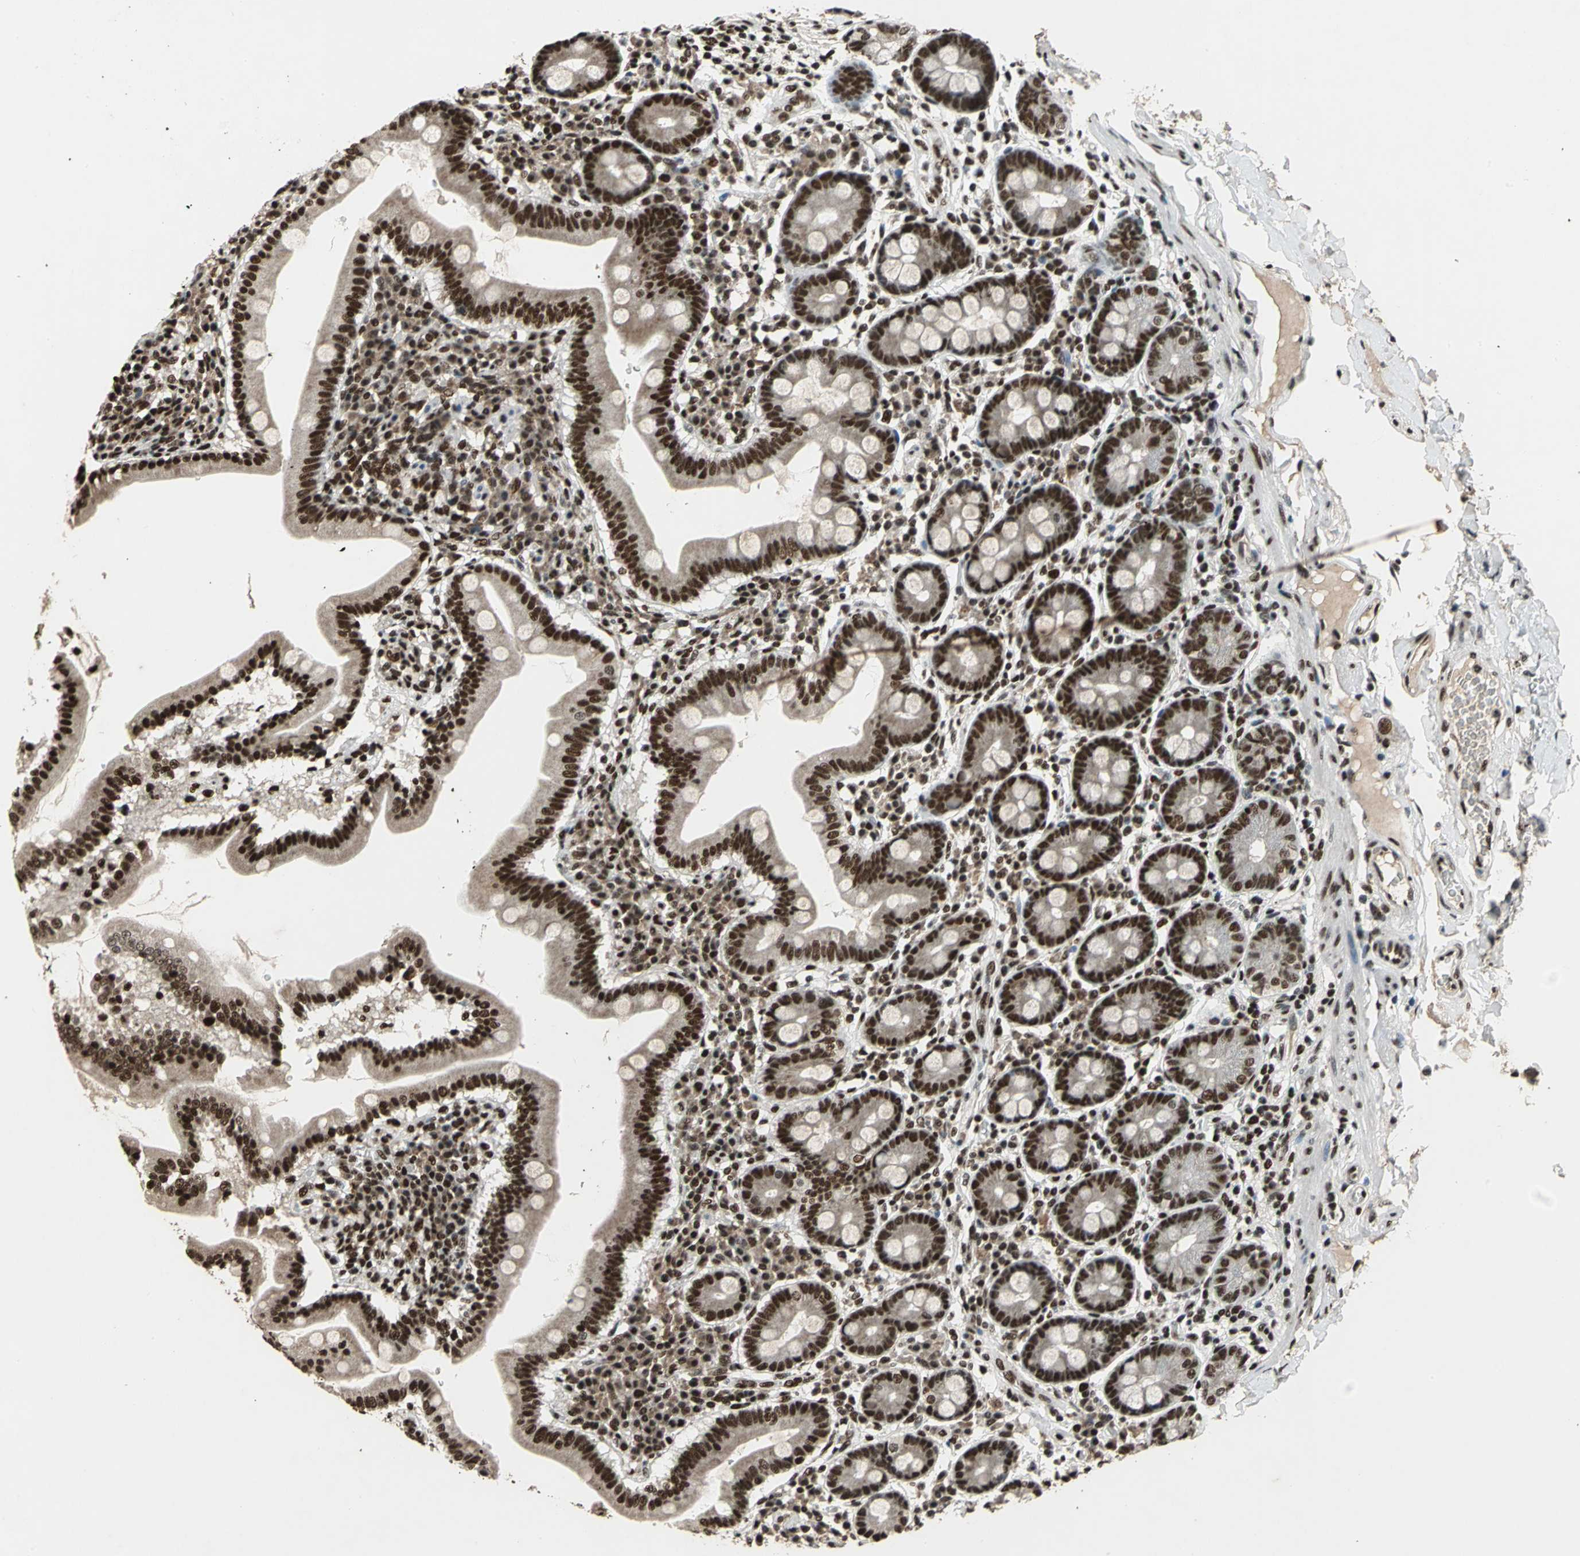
{"staining": {"intensity": "strong", "quantity": ">75%", "location": "nuclear"}, "tissue": "duodenum", "cell_type": "Glandular cells", "image_type": "normal", "snomed": [{"axis": "morphology", "description": "Normal tissue, NOS"}, {"axis": "topography", "description": "Duodenum"}], "caption": "Strong nuclear staining for a protein is appreciated in about >75% of glandular cells of normal duodenum using immunohistochemistry.", "gene": "MTA2", "patient": {"sex": "male", "age": 50}}